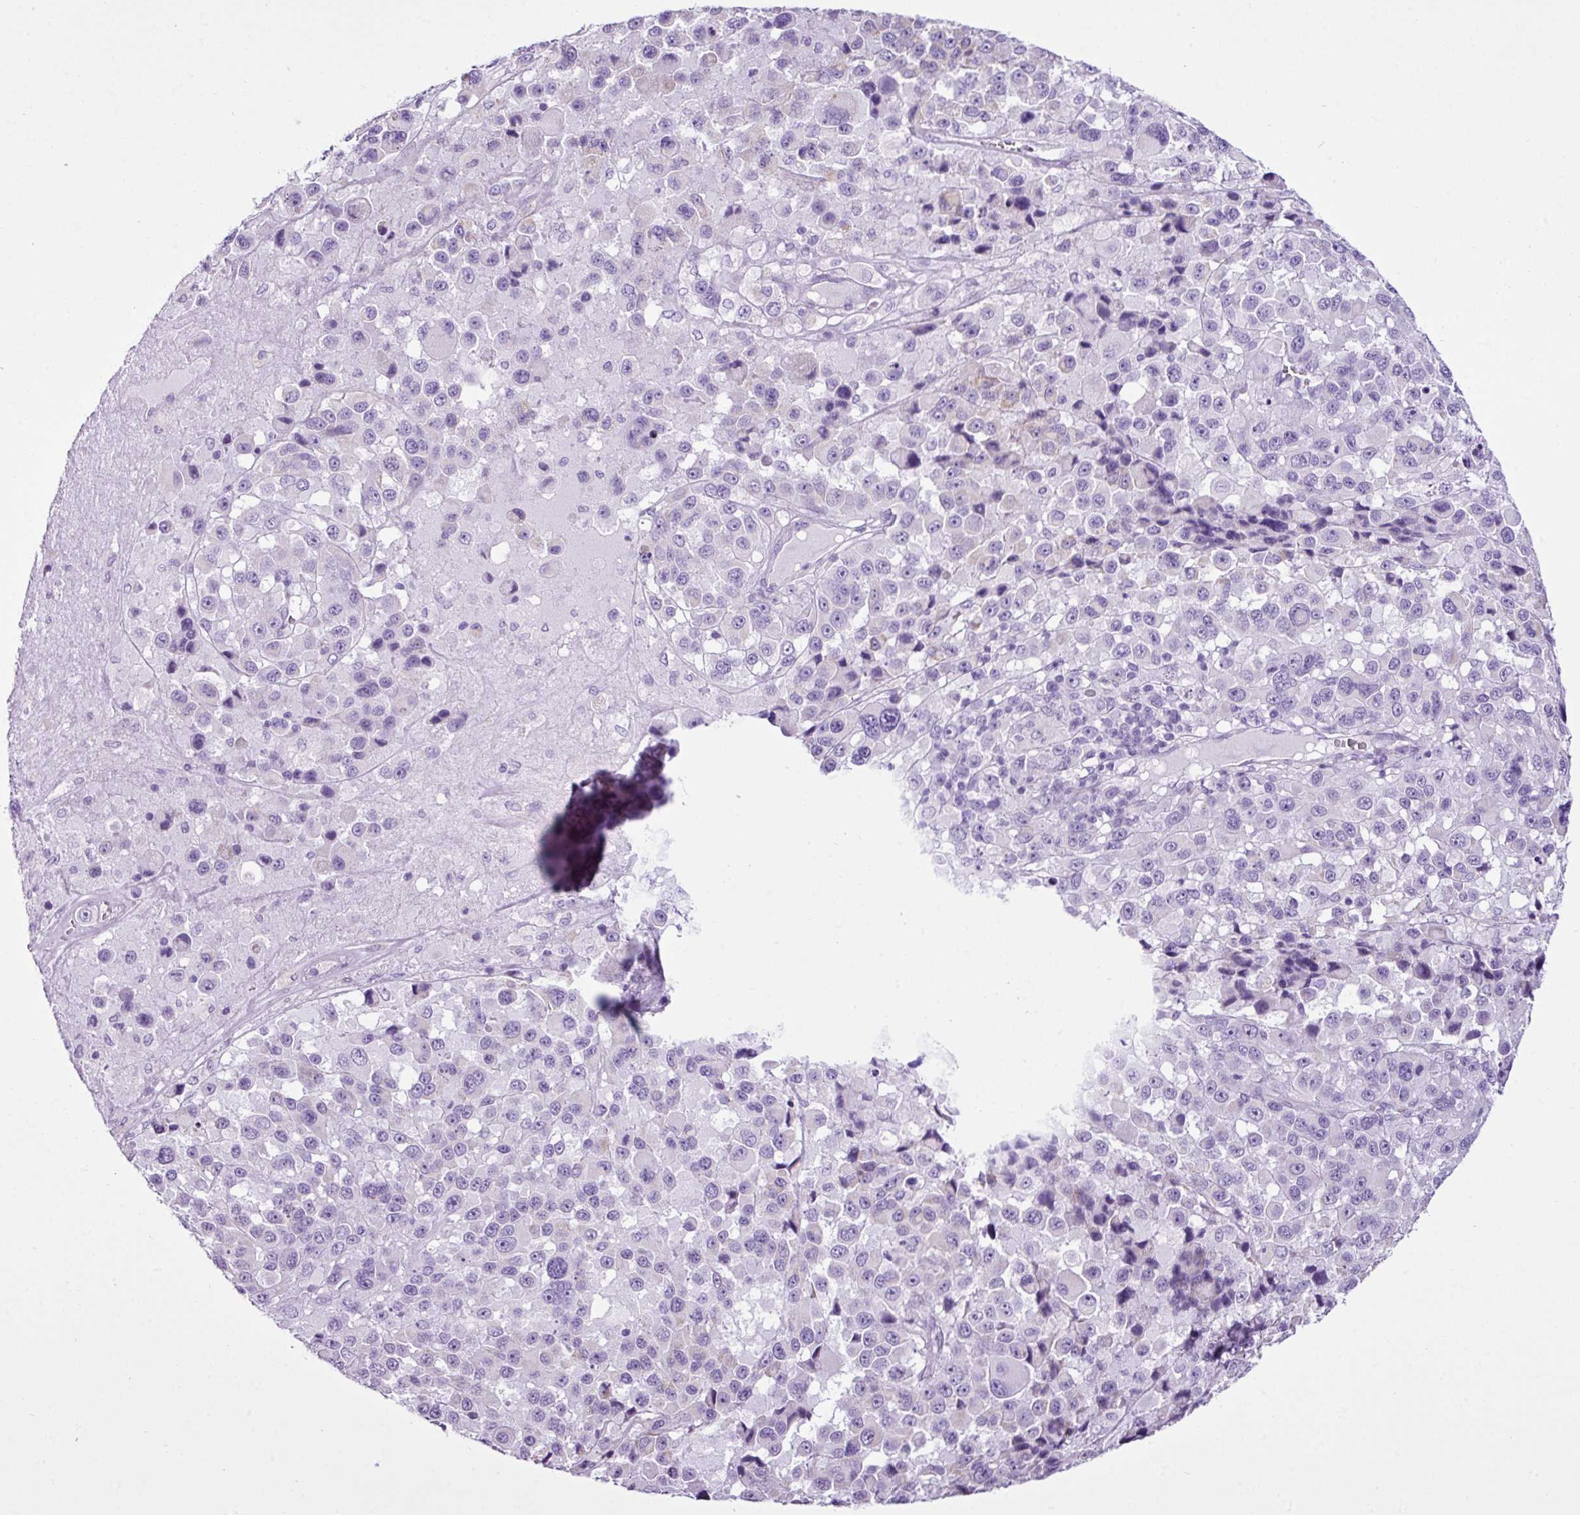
{"staining": {"intensity": "negative", "quantity": "none", "location": "none"}, "tissue": "melanoma", "cell_type": "Tumor cells", "image_type": "cancer", "snomed": [{"axis": "morphology", "description": "Malignant melanoma, Metastatic site"}, {"axis": "topography", "description": "Lymph node"}], "caption": "A histopathology image of human malignant melanoma (metastatic site) is negative for staining in tumor cells.", "gene": "LILRB4", "patient": {"sex": "female", "age": 65}}